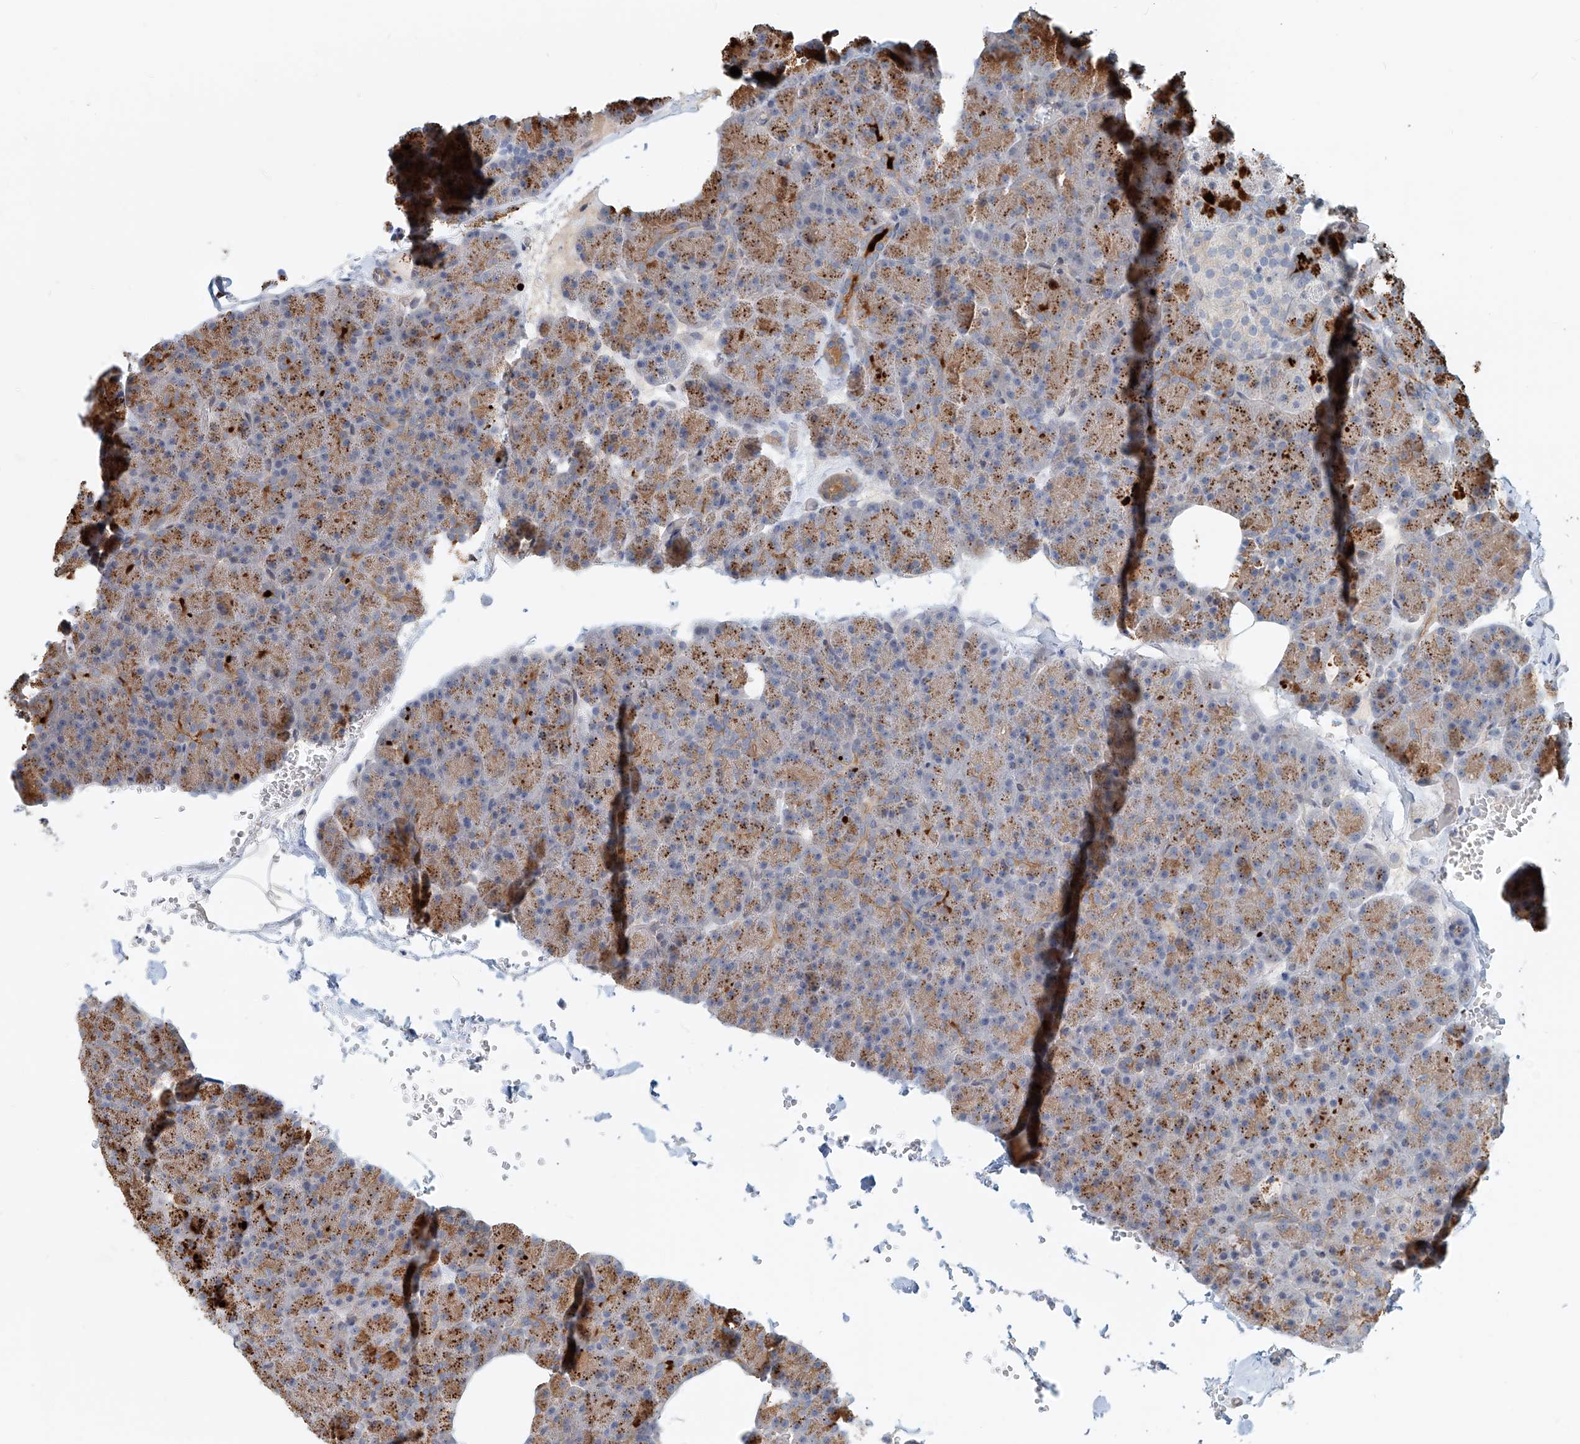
{"staining": {"intensity": "strong", "quantity": "25%-75%", "location": "cytoplasmic/membranous"}, "tissue": "pancreas", "cell_type": "Exocrine glandular cells", "image_type": "normal", "snomed": [{"axis": "morphology", "description": "Normal tissue, NOS"}, {"axis": "morphology", "description": "Carcinoid, malignant, NOS"}, {"axis": "topography", "description": "Pancreas"}], "caption": "Immunohistochemistry histopathology image of unremarkable human pancreas stained for a protein (brown), which demonstrates high levels of strong cytoplasmic/membranous expression in approximately 25%-75% of exocrine glandular cells.", "gene": "SASH1", "patient": {"sex": "female", "age": 35}}